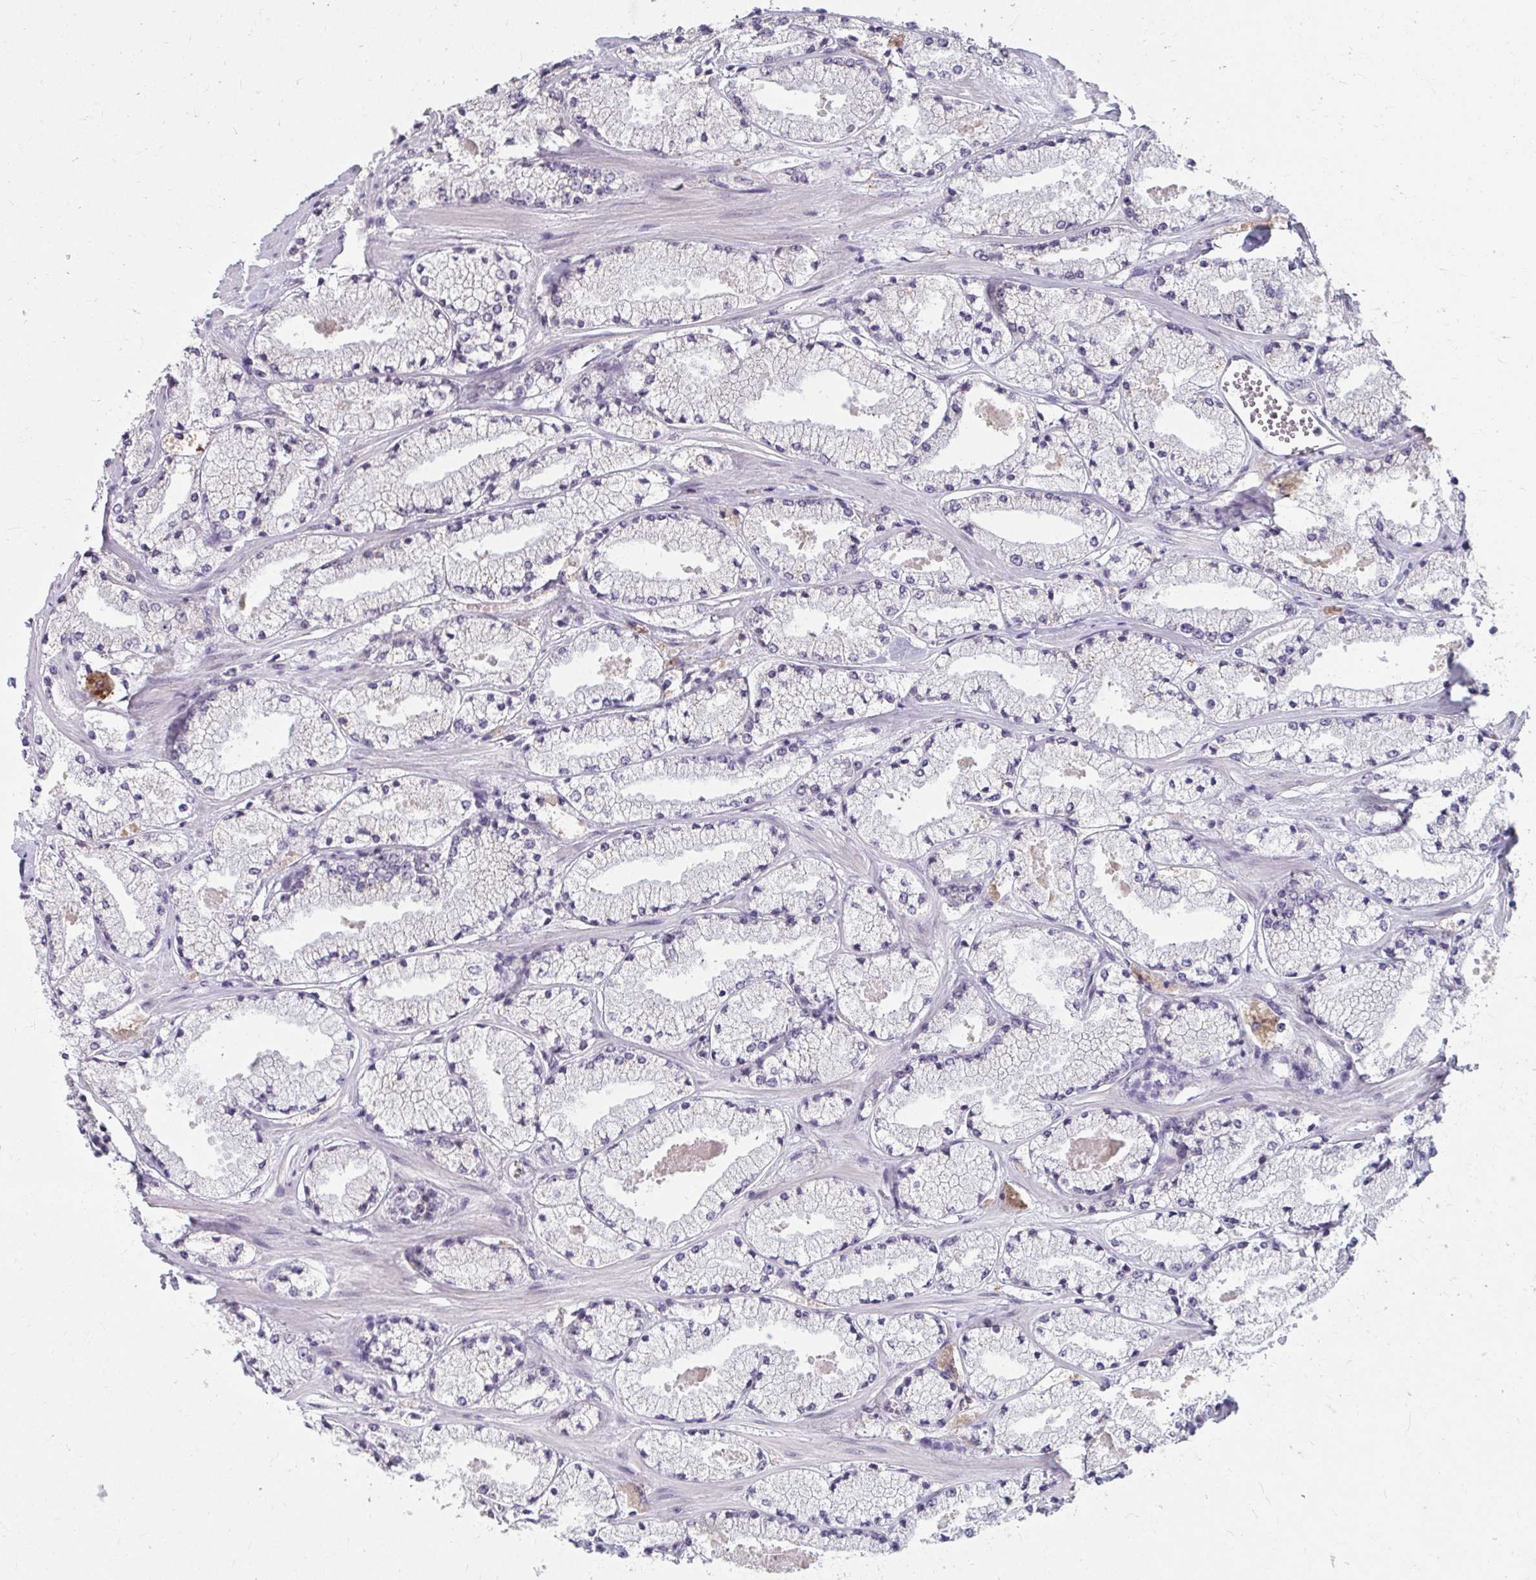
{"staining": {"intensity": "negative", "quantity": "none", "location": "none"}, "tissue": "prostate cancer", "cell_type": "Tumor cells", "image_type": "cancer", "snomed": [{"axis": "morphology", "description": "Adenocarcinoma, High grade"}, {"axis": "topography", "description": "Prostate"}], "caption": "An image of adenocarcinoma (high-grade) (prostate) stained for a protein demonstrates no brown staining in tumor cells.", "gene": "NUP133", "patient": {"sex": "male", "age": 63}}